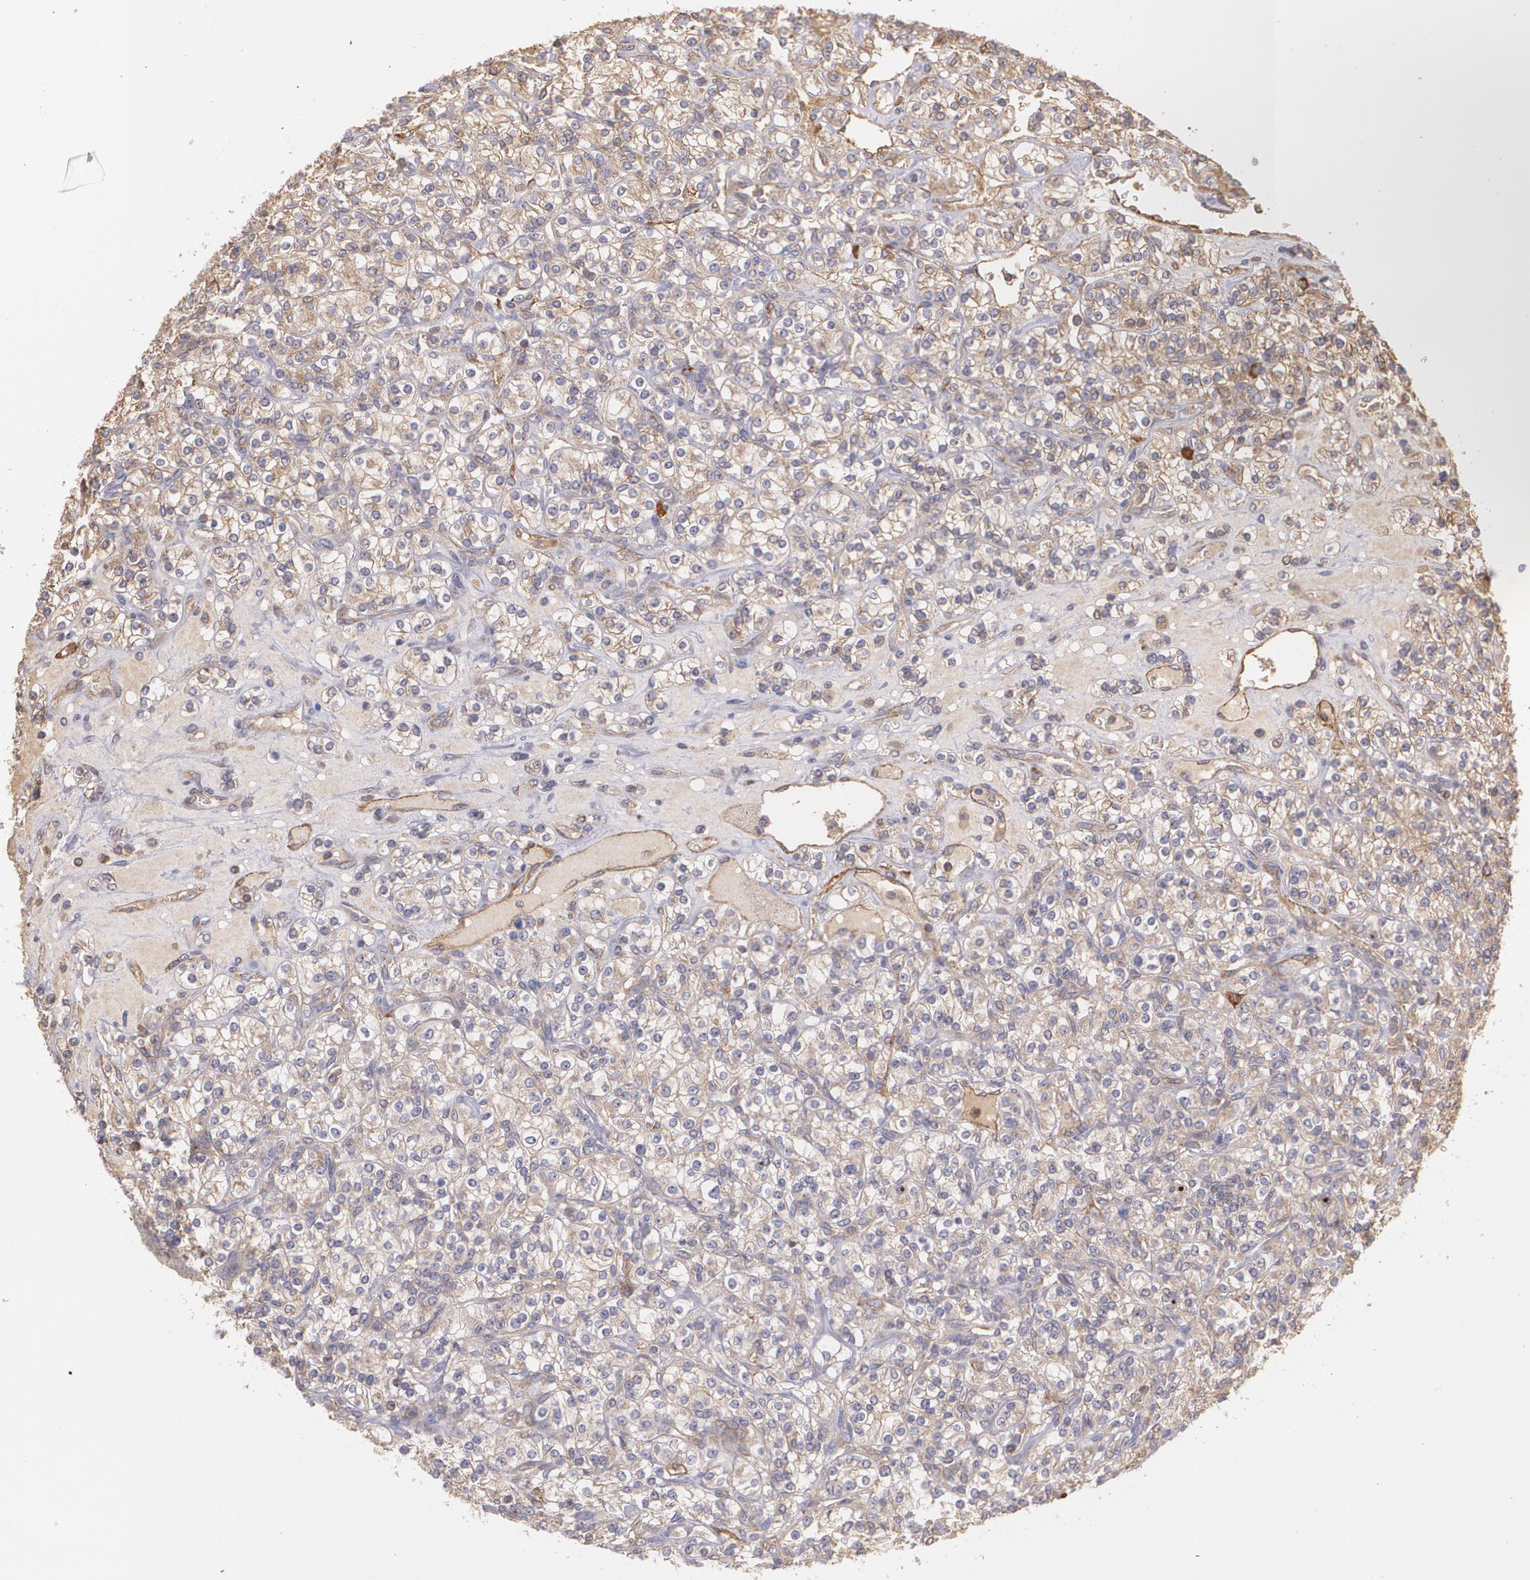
{"staining": {"intensity": "moderate", "quantity": ">75%", "location": "cytoplasmic/membranous"}, "tissue": "renal cancer", "cell_type": "Tumor cells", "image_type": "cancer", "snomed": [{"axis": "morphology", "description": "Adenocarcinoma, NOS"}, {"axis": "topography", "description": "Kidney"}], "caption": "This histopathology image exhibits immunohistochemistry staining of human adenocarcinoma (renal), with medium moderate cytoplasmic/membranous positivity in about >75% of tumor cells.", "gene": "ECE1", "patient": {"sex": "male", "age": 77}}